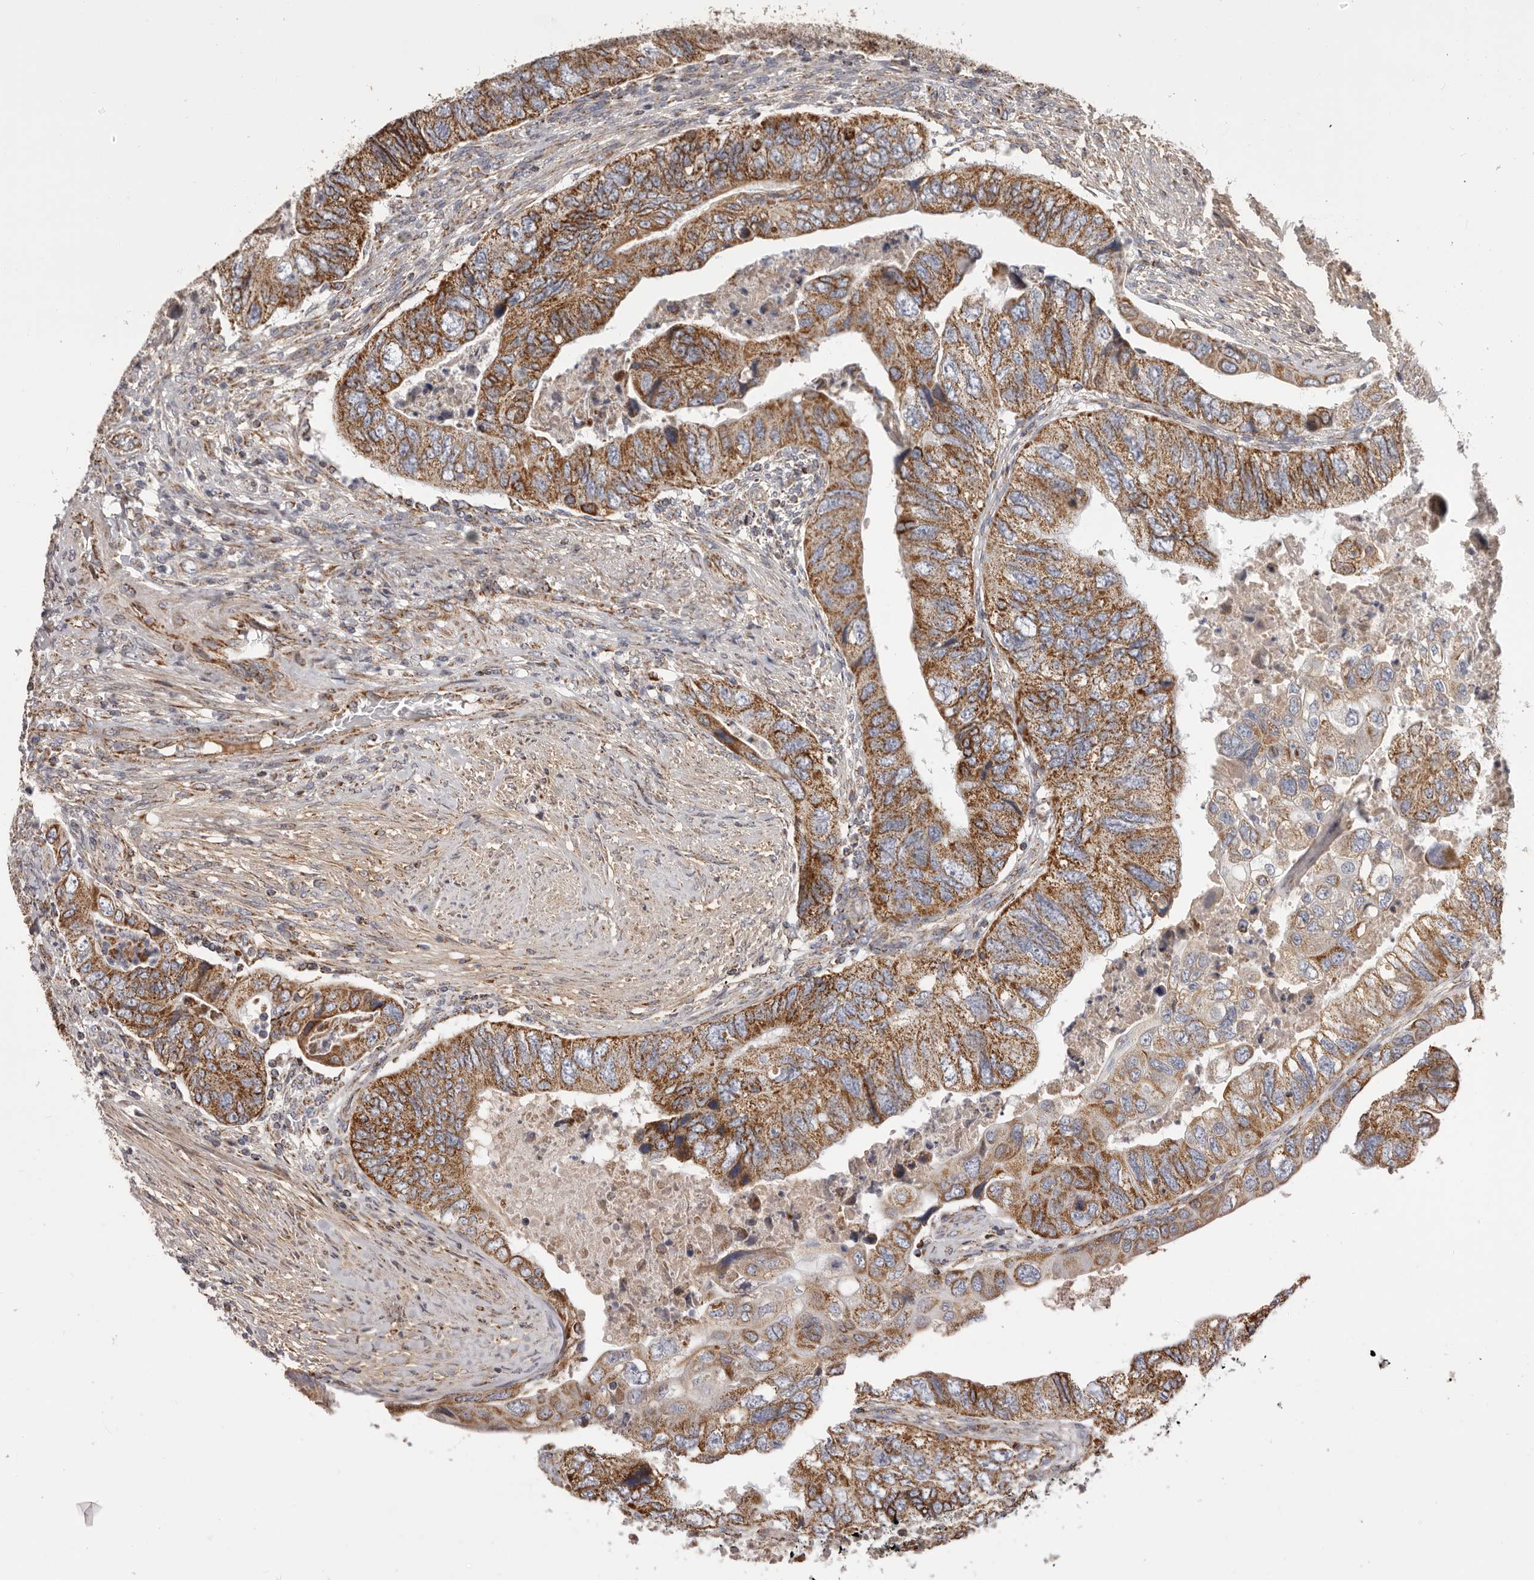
{"staining": {"intensity": "strong", "quantity": ">75%", "location": "cytoplasmic/membranous"}, "tissue": "colorectal cancer", "cell_type": "Tumor cells", "image_type": "cancer", "snomed": [{"axis": "morphology", "description": "Adenocarcinoma, NOS"}, {"axis": "topography", "description": "Rectum"}], "caption": "IHC (DAB) staining of human colorectal adenocarcinoma exhibits strong cytoplasmic/membranous protein positivity in about >75% of tumor cells.", "gene": "CHRM2", "patient": {"sex": "male", "age": 63}}